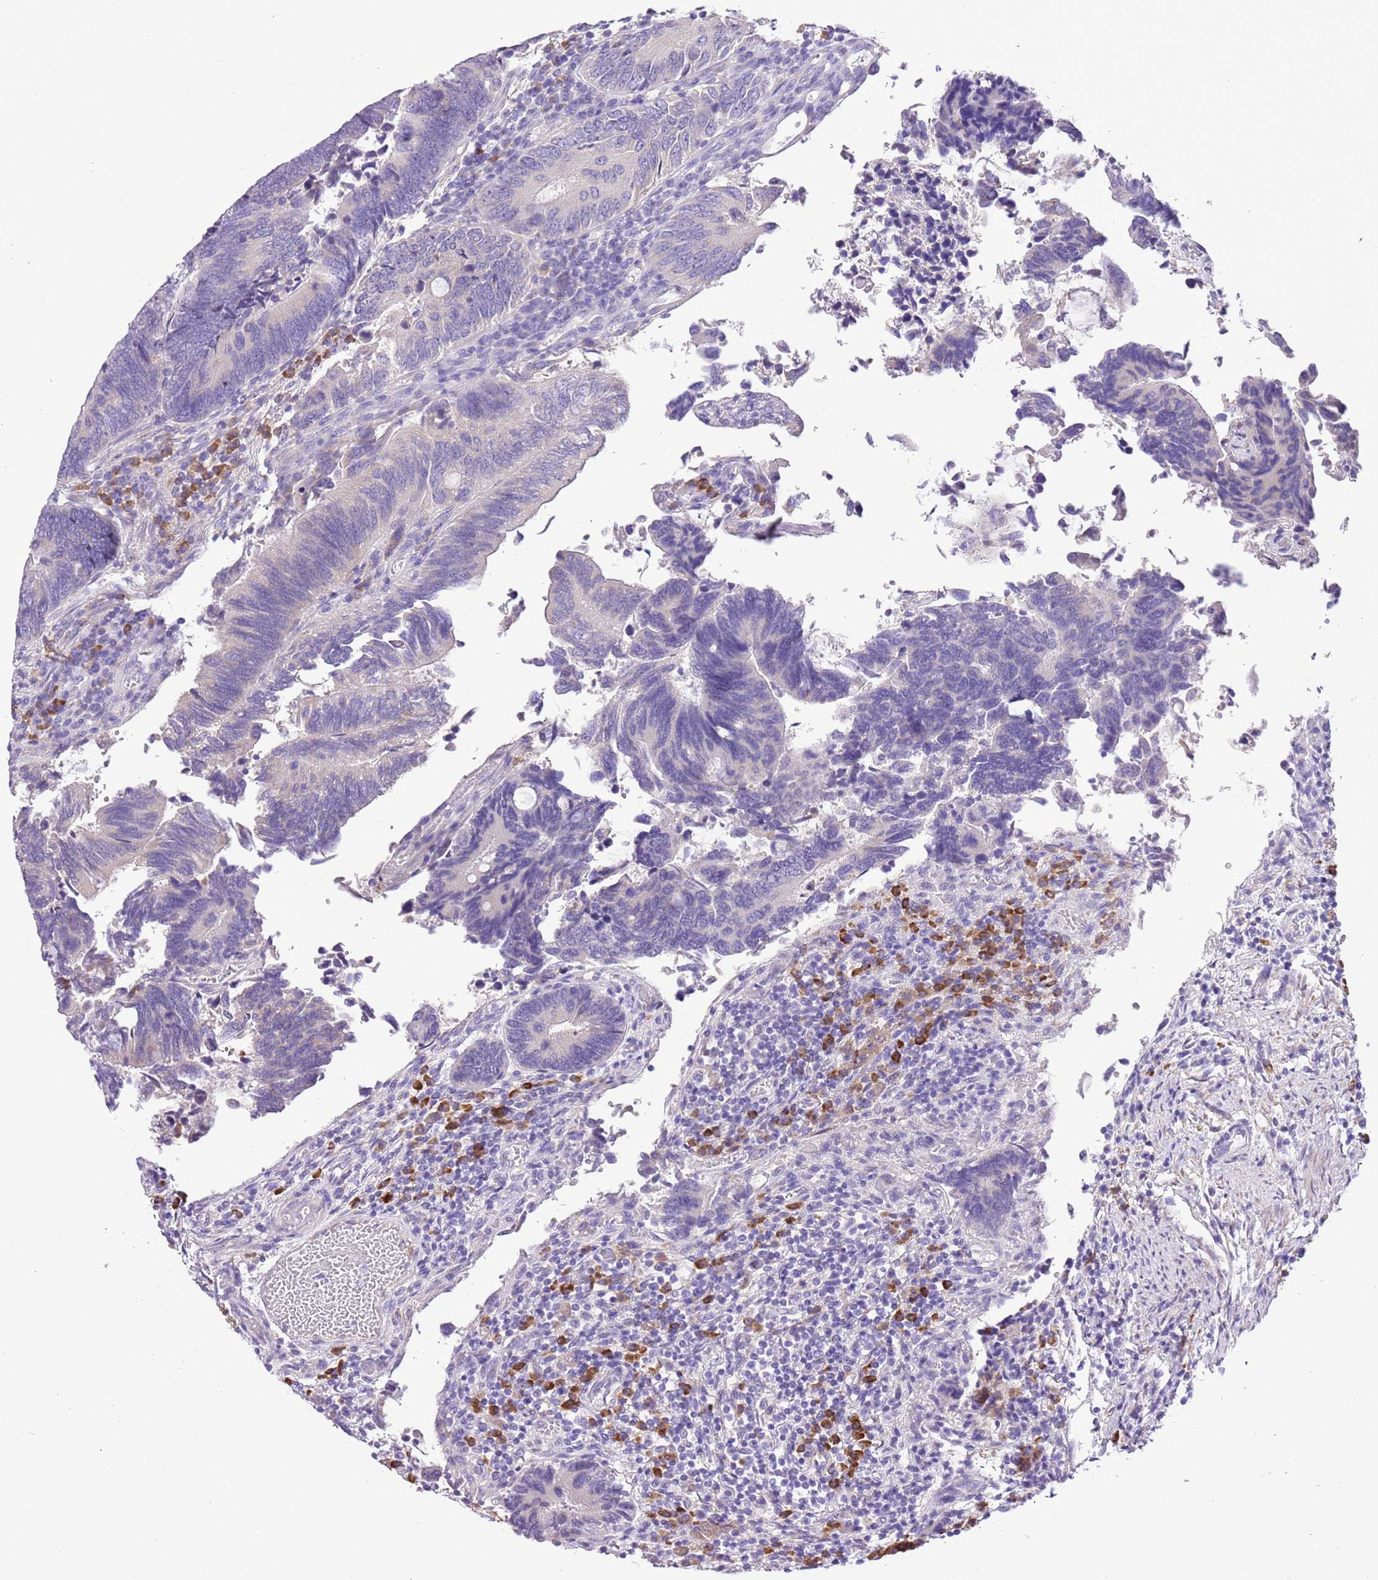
{"staining": {"intensity": "negative", "quantity": "none", "location": "none"}, "tissue": "colorectal cancer", "cell_type": "Tumor cells", "image_type": "cancer", "snomed": [{"axis": "morphology", "description": "Adenocarcinoma, NOS"}, {"axis": "topography", "description": "Colon"}], "caption": "Protein analysis of colorectal cancer demonstrates no significant expression in tumor cells. Nuclei are stained in blue.", "gene": "AAR2", "patient": {"sex": "male", "age": 87}}